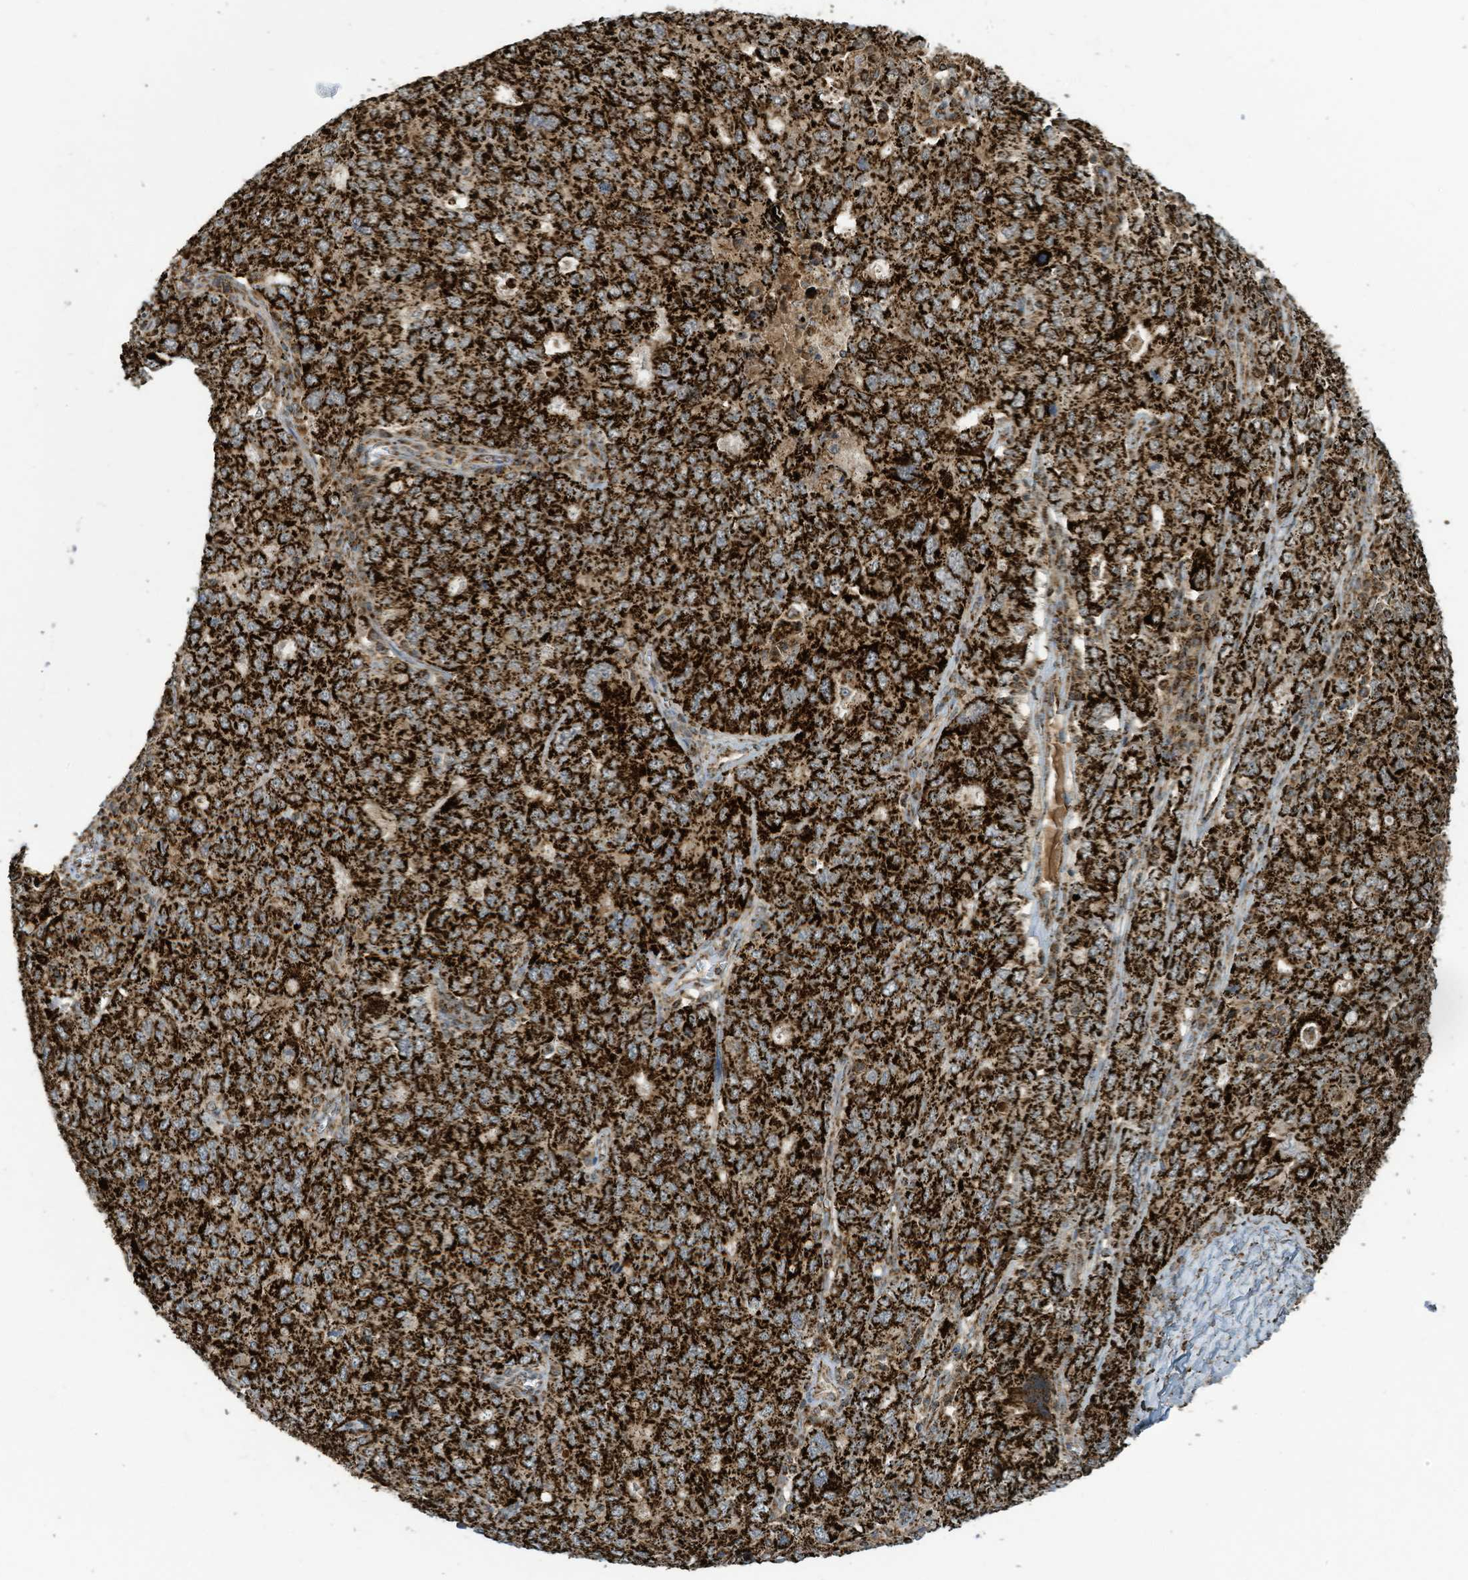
{"staining": {"intensity": "strong", "quantity": ">75%", "location": "cytoplasmic/membranous"}, "tissue": "ovarian cancer", "cell_type": "Tumor cells", "image_type": "cancer", "snomed": [{"axis": "morphology", "description": "Carcinoma, endometroid"}, {"axis": "topography", "description": "Ovary"}], "caption": "Ovarian cancer (endometroid carcinoma) was stained to show a protein in brown. There is high levels of strong cytoplasmic/membranous staining in about >75% of tumor cells.", "gene": "COX10", "patient": {"sex": "female", "age": 62}}